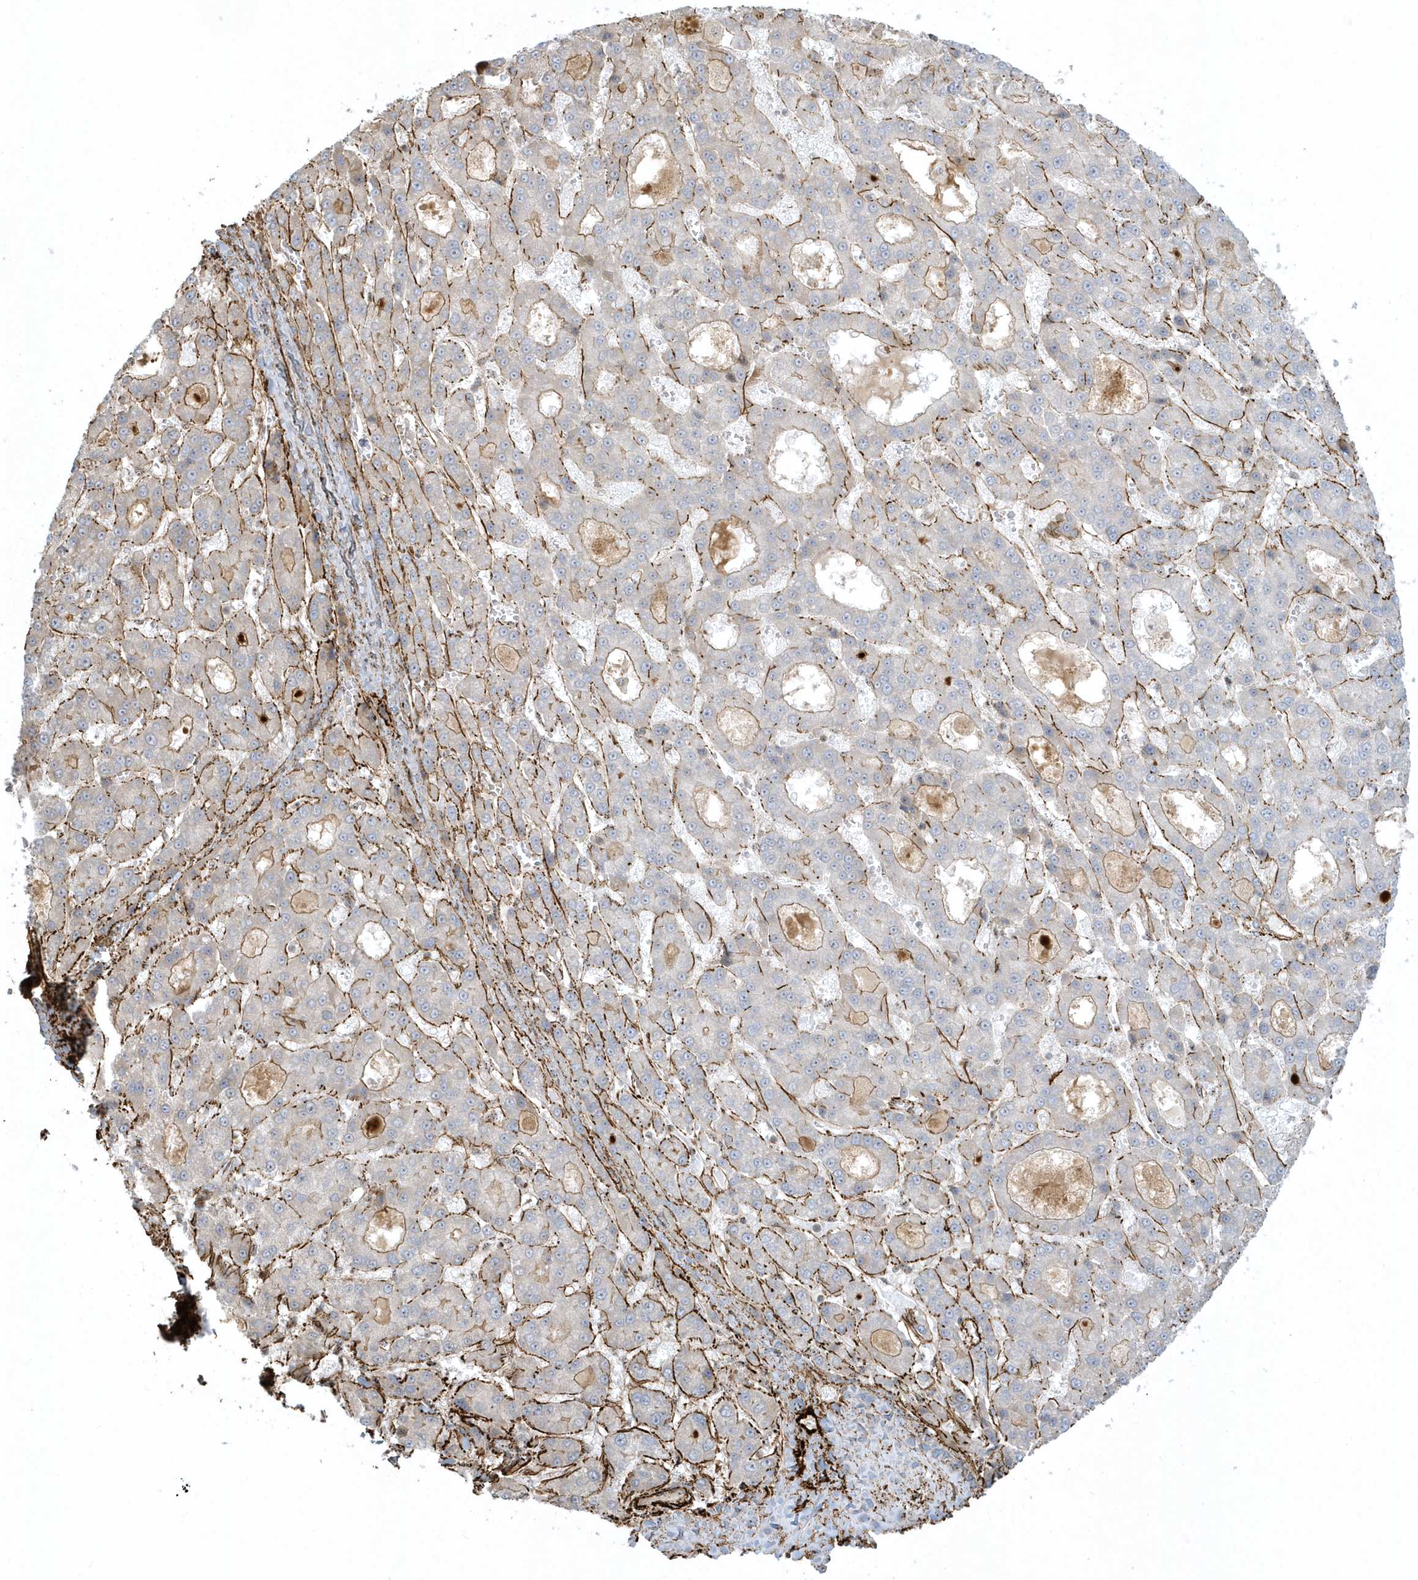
{"staining": {"intensity": "moderate", "quantity": "25%-75%", "location": "cytoplasmic/membranous"}, "tissue": "liver cancer", "cell_type": "Tumor cells", "image_type": "cancer", "snomed": [{"axis": "morphology", "description": "Carcinoma, Hepatocellular, NOS"}, {"axis": "topography", "description": "Liver"}], "caption": "Immunohistochemical staining of liver cancer (hepatocellular carcinoma) displays moderate cytoplasmic/membranous protein expression in about 25%-75% of tumor cells. Using DAB (brown) and hematoxylin (blue) stains, captured at high magnification using brightfield microscopy.", "gene": "MASP2", "patient": {"sex": "male", "age": 70}}